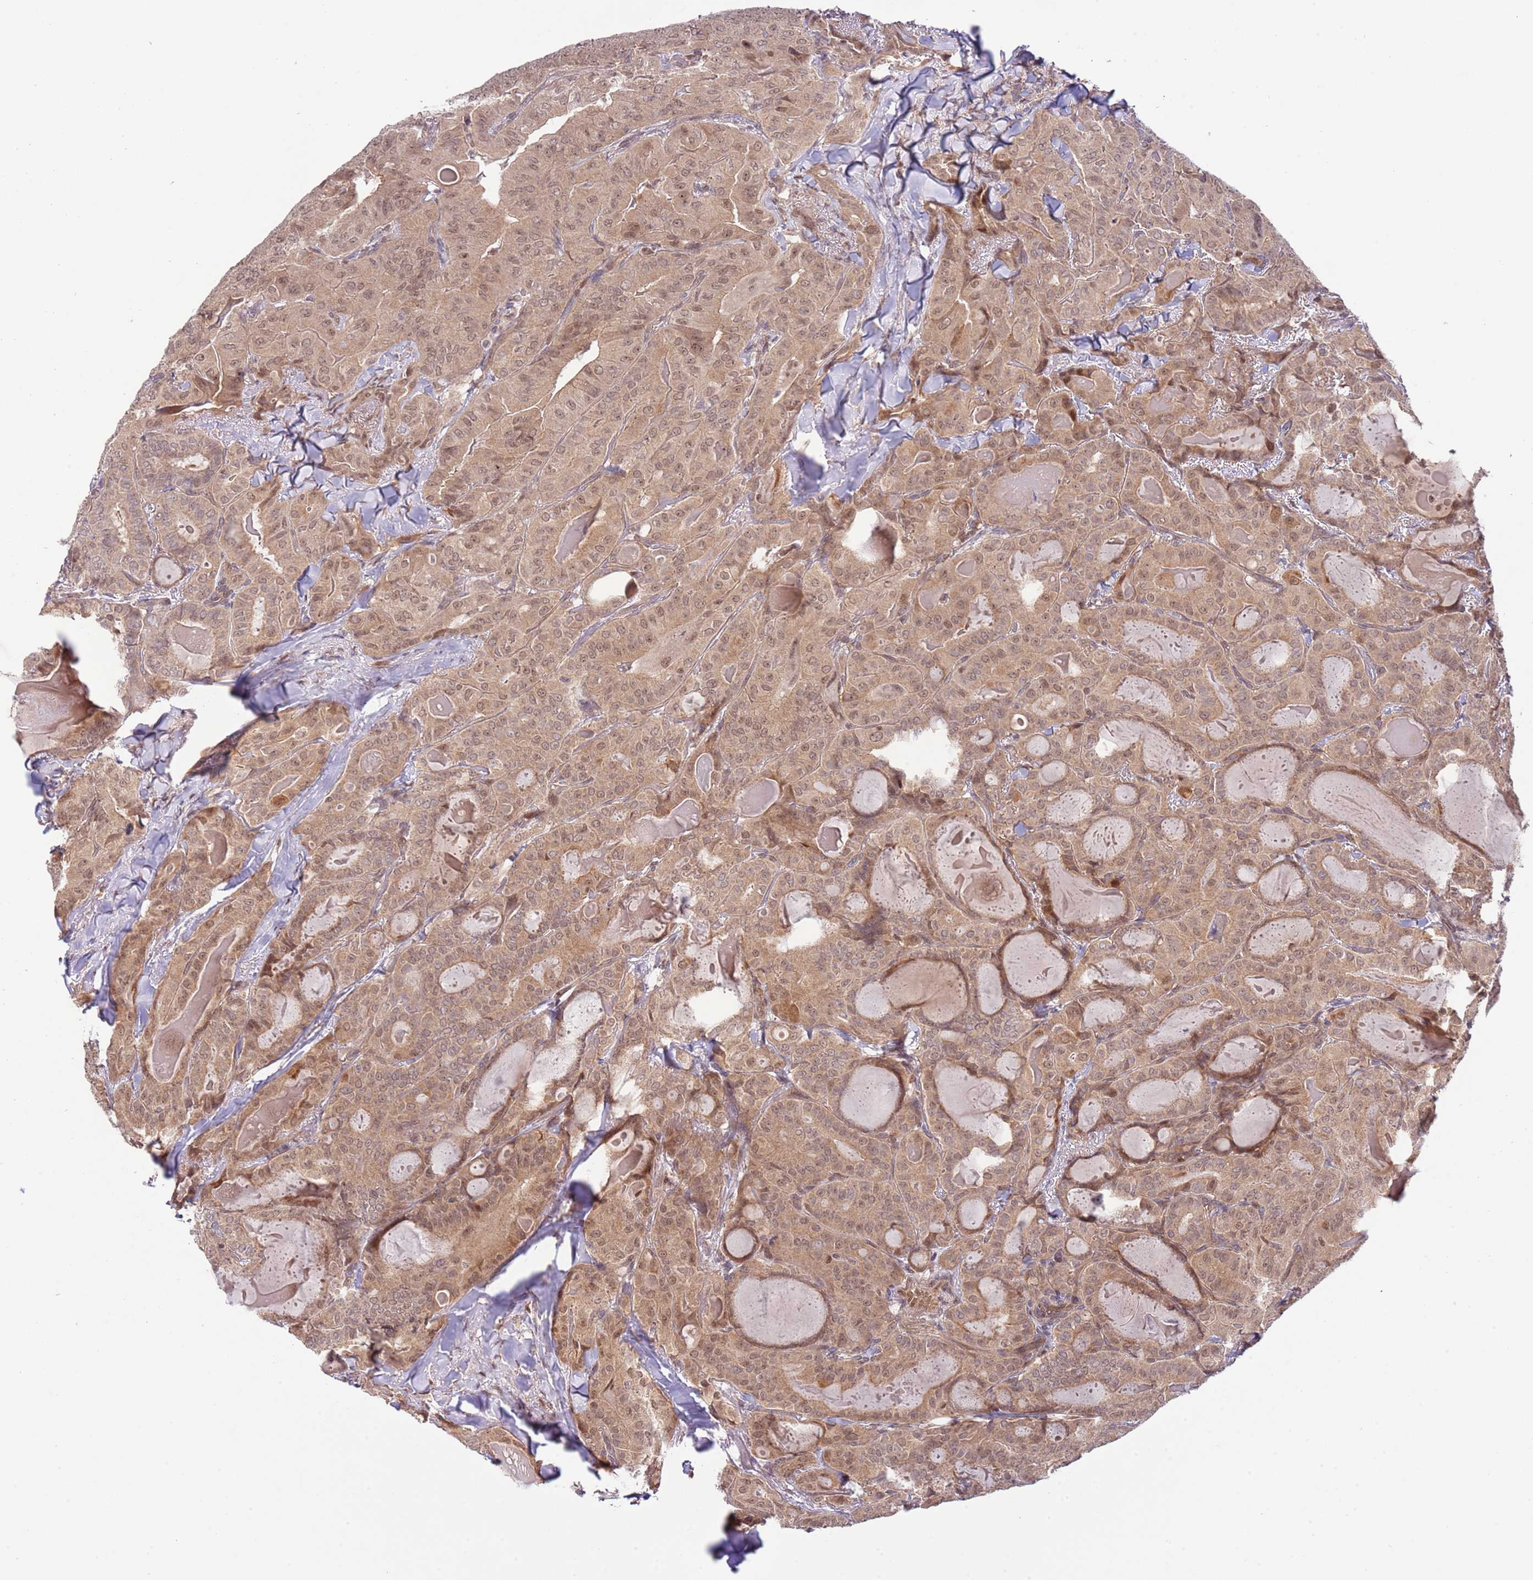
{"staining": {"intensity": "moderate", "quantity": ">75%", "location": "cytoplasmic/membranous,nuclear"}, "tissue": "thyroid cancer", "cell_type": "Tumor cells", "image_type": "cancer", "snomed": [{"axis": "morphology", "description": "Papillary adenocarcinoma, NOS"}, {"axis": "topography", "description": "Thyroid gland"}], "caption": "This is a photomicrograph of immunohistochemistry (IHC) staining of thyroid papillary adenocarcinoma, which shows moderate staining in the cytoplasmic/membranous and nuclear of tumor cells.", "gene": "CHD1", "patient": {"sex": "female", "age": 68}}